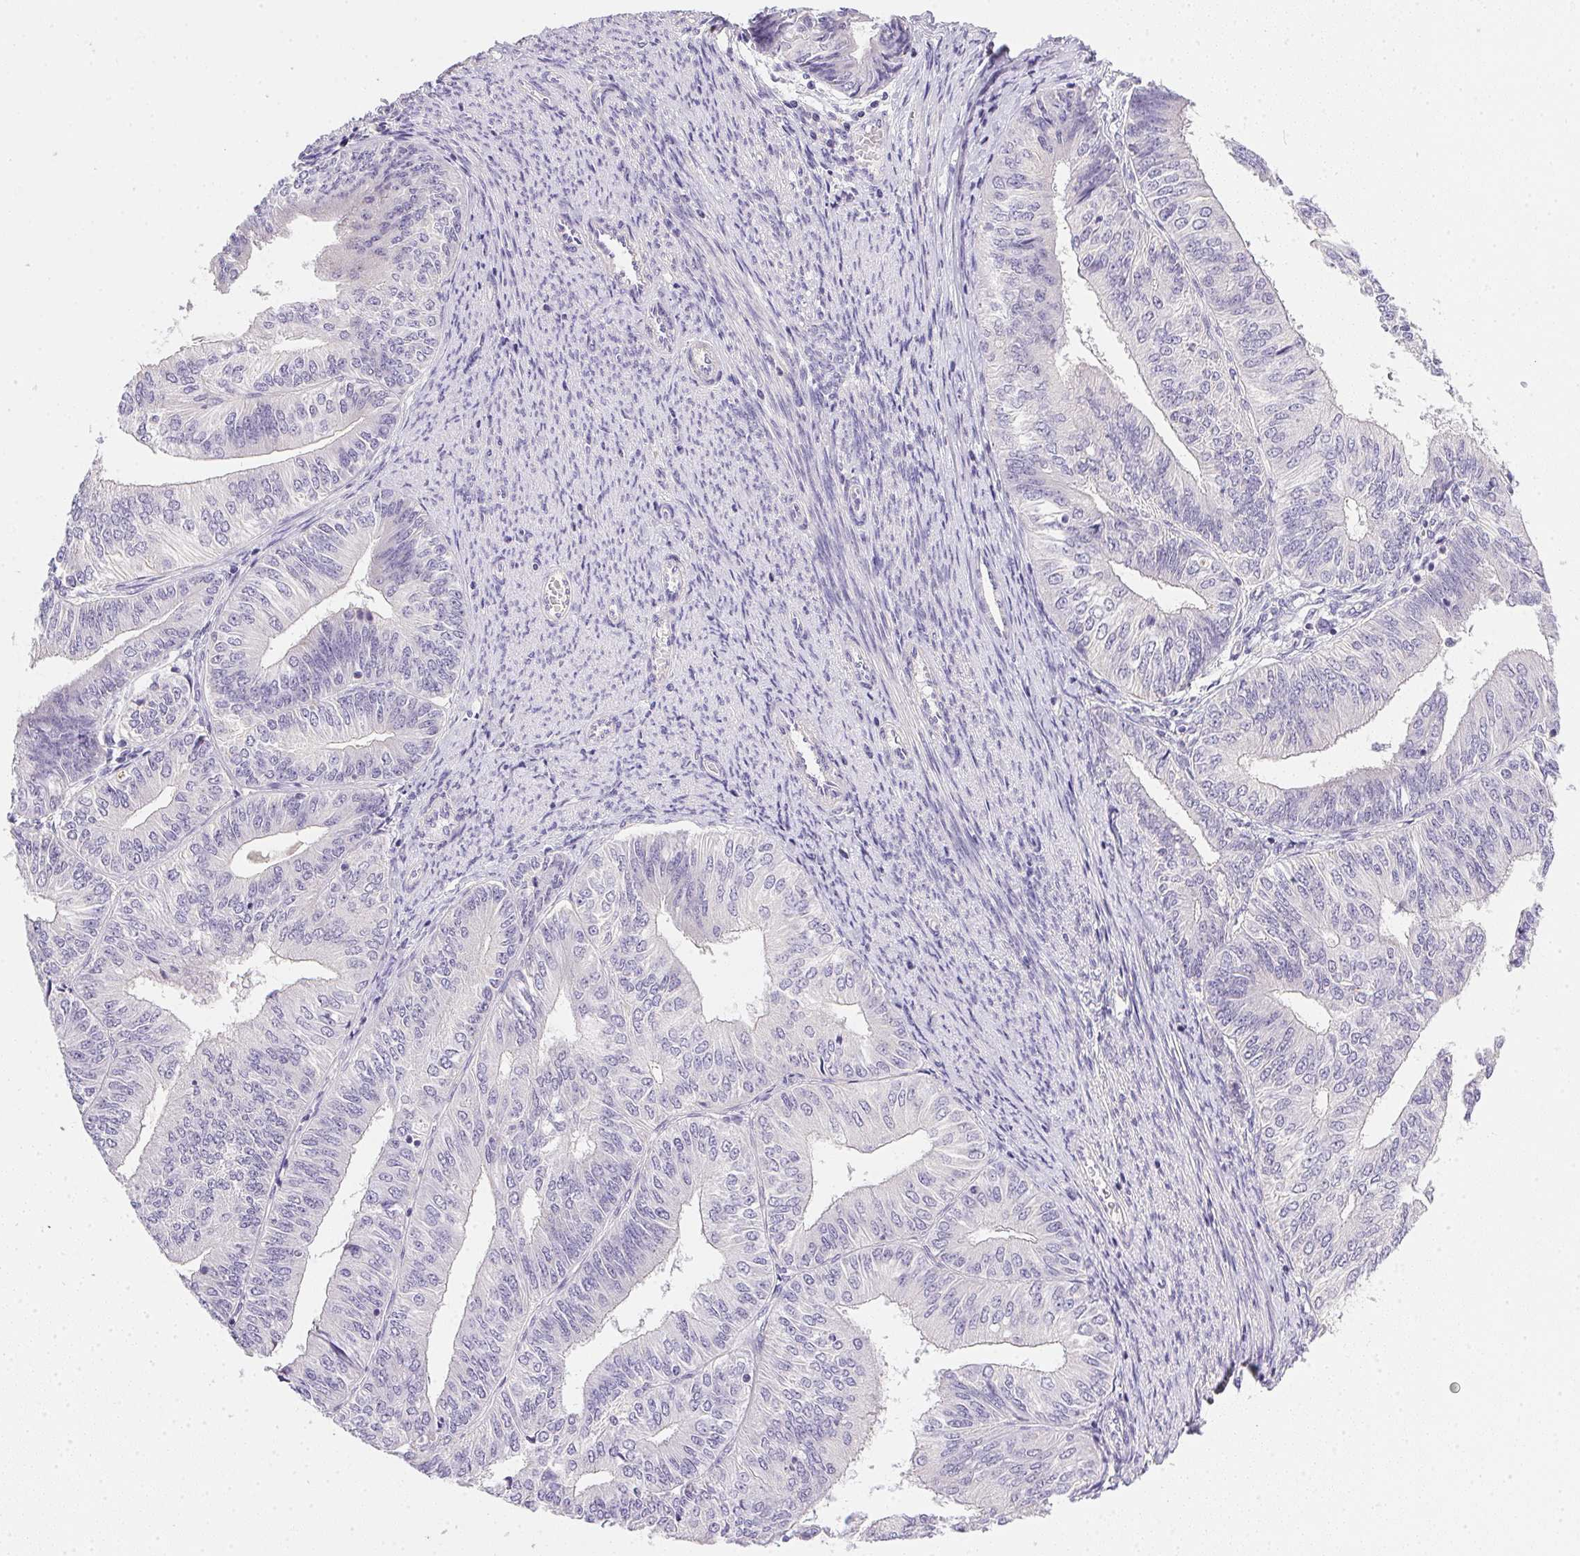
{"staining": {"intensity": "negative", "quantity": "none", "location": "none"}, "tissue": "endometrial cancer", "cell_type": "Tumor cells", "image_type": "cancer", "snomed": [{"axis": "morphology", "description": "Adenocarcinoma, NOS"}, {"axis": "topography", "description": "Endometrium"}], "caption": "Protein analysis of endometrial cancer (adenocarcinoma) exhibits no significant positivity in tumor cells. (DAB (3,3'-diaminobenzidine) immunohistochemistry, high magnification).", "gene": "SLC17A7", "patient": {"sex": "female", "age": 58}}